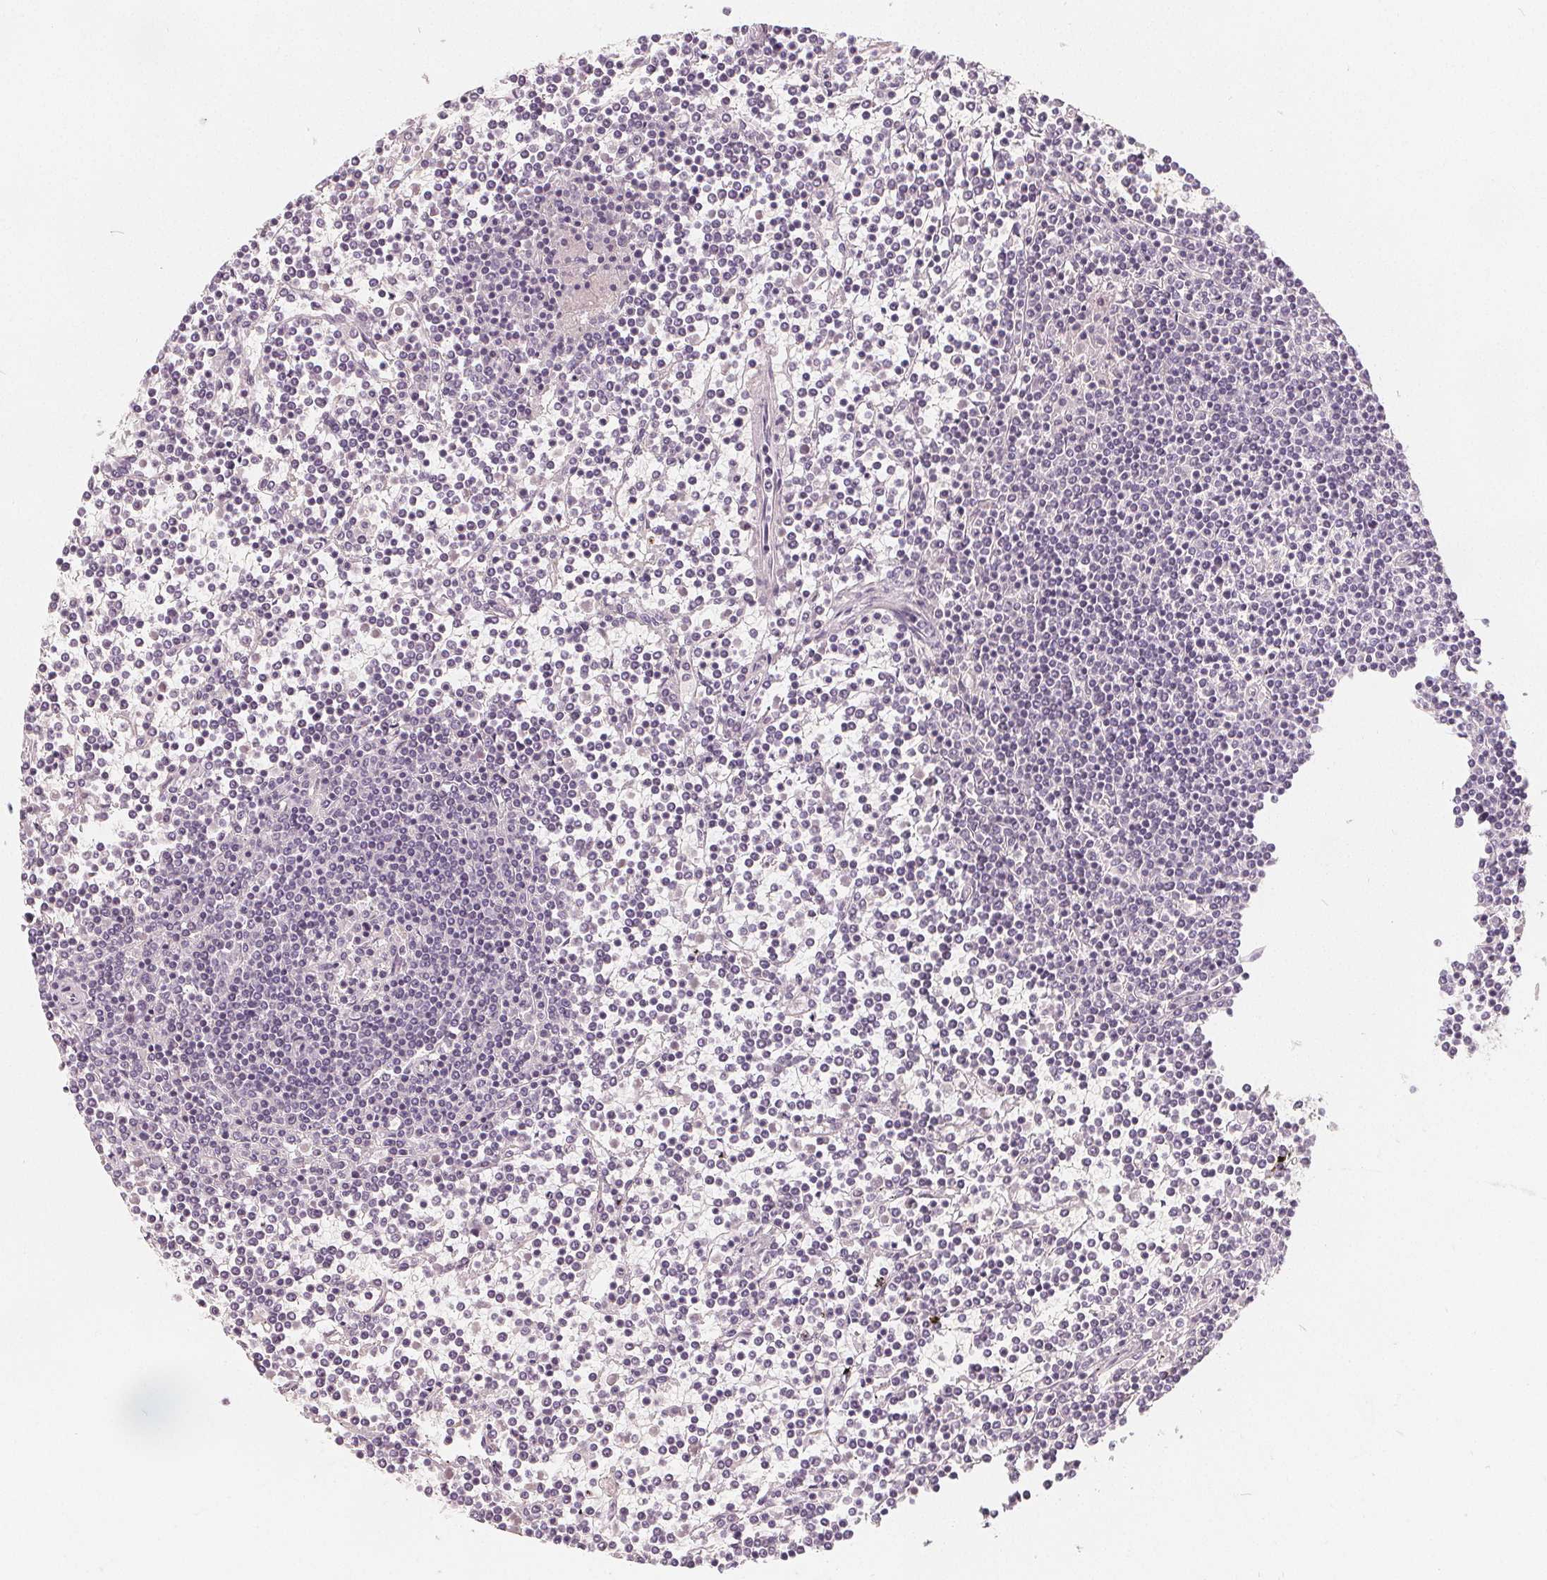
{"staining": {"intensity": "negative", "quantity": "none", "location": "none"}, "tissue": "lymphoma", "cell_type": "Tumor cells", "image_type": "cancer", "snomed": [{"axis": "morphology", "description": "Malignant lymphoma, non-Hodgkin's type, Low grade"}, {"axis": "topography", "description": "Spleen"}], "caption": "A histopathology image of lymphoma stained for a protein displays no brown staining in tumor cells.", "gene": "DBX2", "patient": {"sex": "female", "age": 19}}